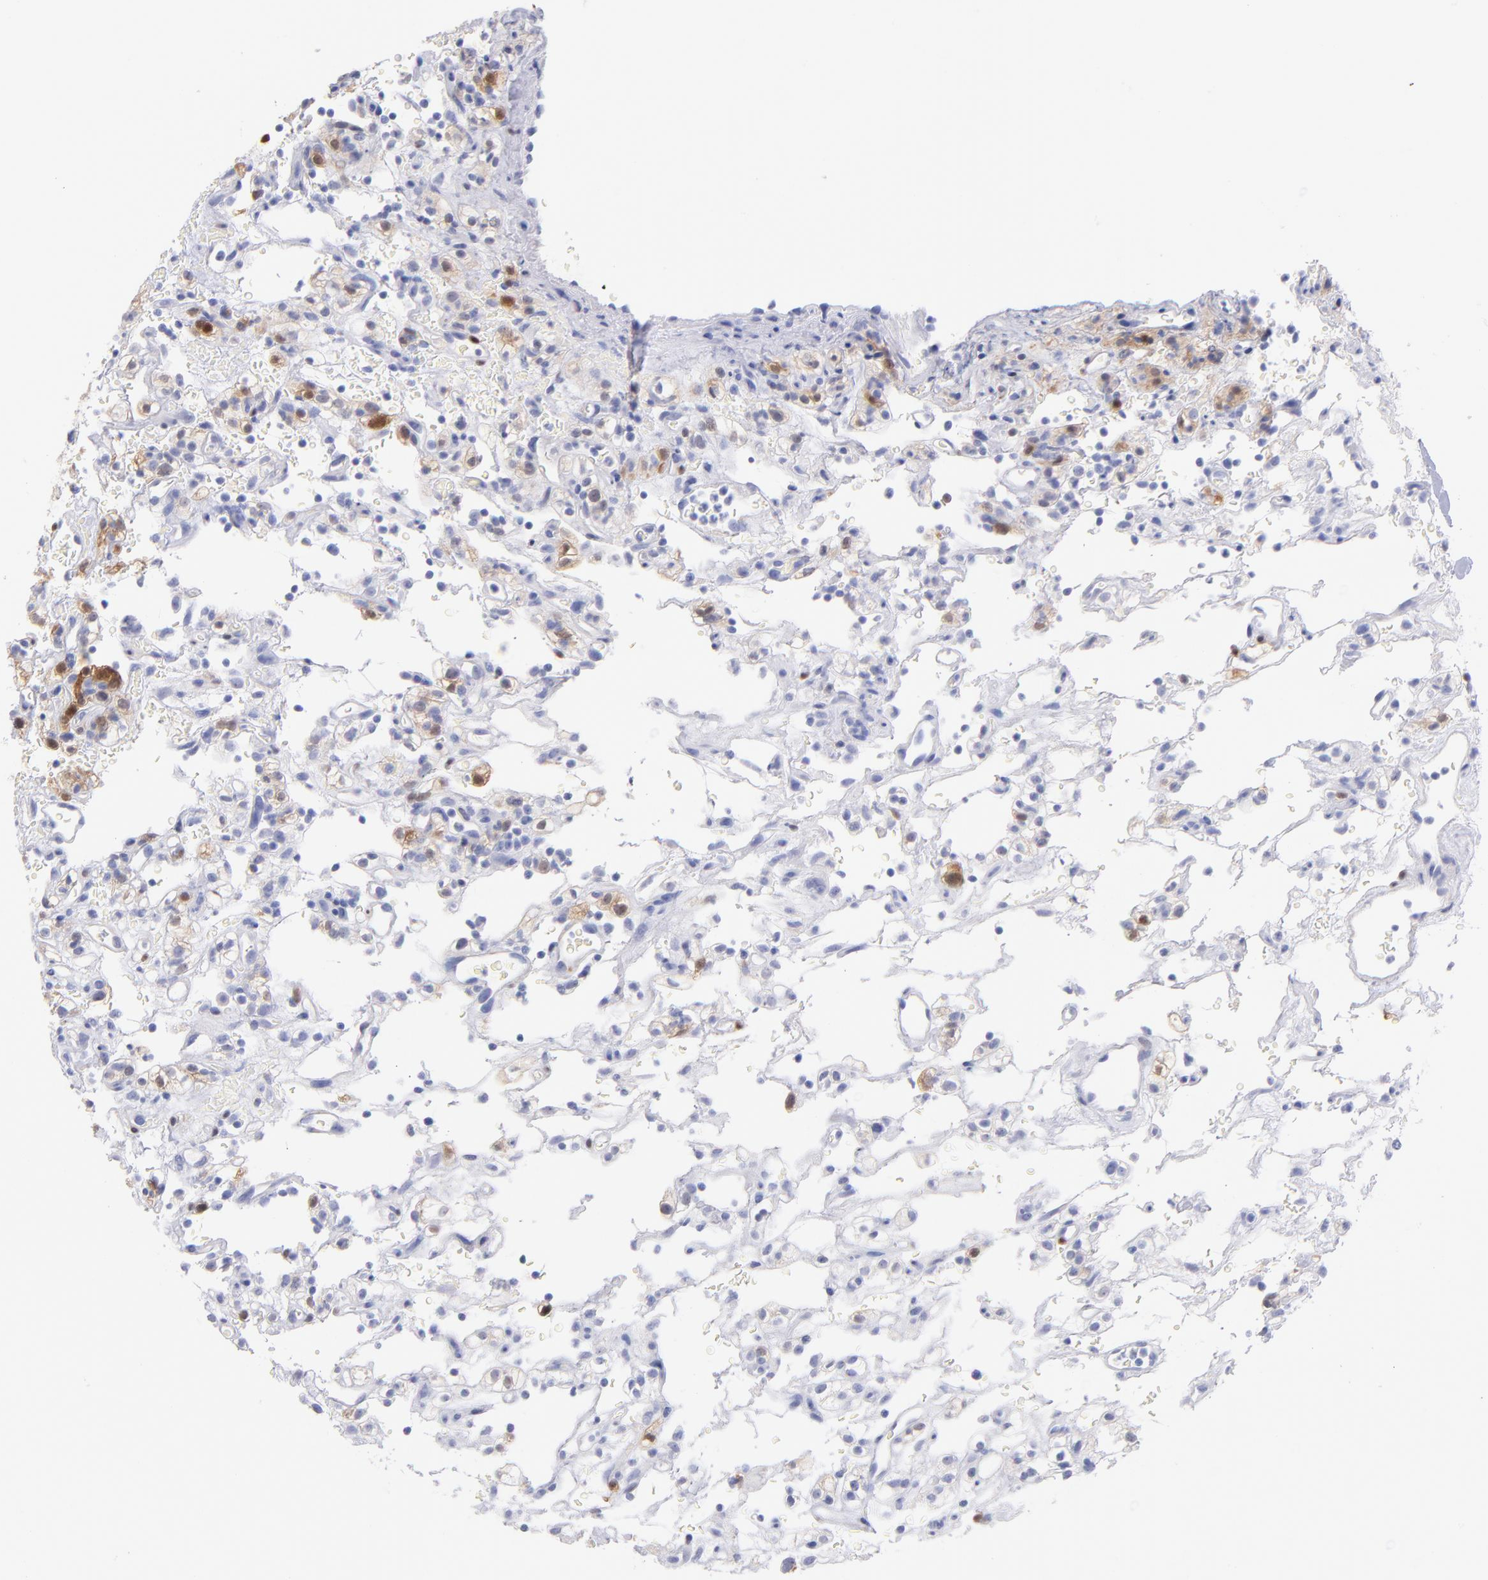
{"staining": {"intensity": "moderate", "quantity": "25%-75%", "location": "cytoplasmic/membranous,nuclear"}, "tissue": "renal cancer", "cell_type": "Tumor cells", "image_type": "cancer", "snomed": [{"axis": "morphology", "description": "Normal tissue, NOS"}, {"axis": "morphology", "description": "Adenocarcinoma, NOS"}, {"axis": "topography", "description": "Kidney"}], "caption": "Immunohistochemistry histopathology image of renal cancer stained for a protein (brown), which displays medium levels of moderate cytoplasmic/membranous and nuclear staining in approximately 25%-75% of tumor cells.", "gene": "SCGN", "patient": {"sex": "female", "age": 72}}